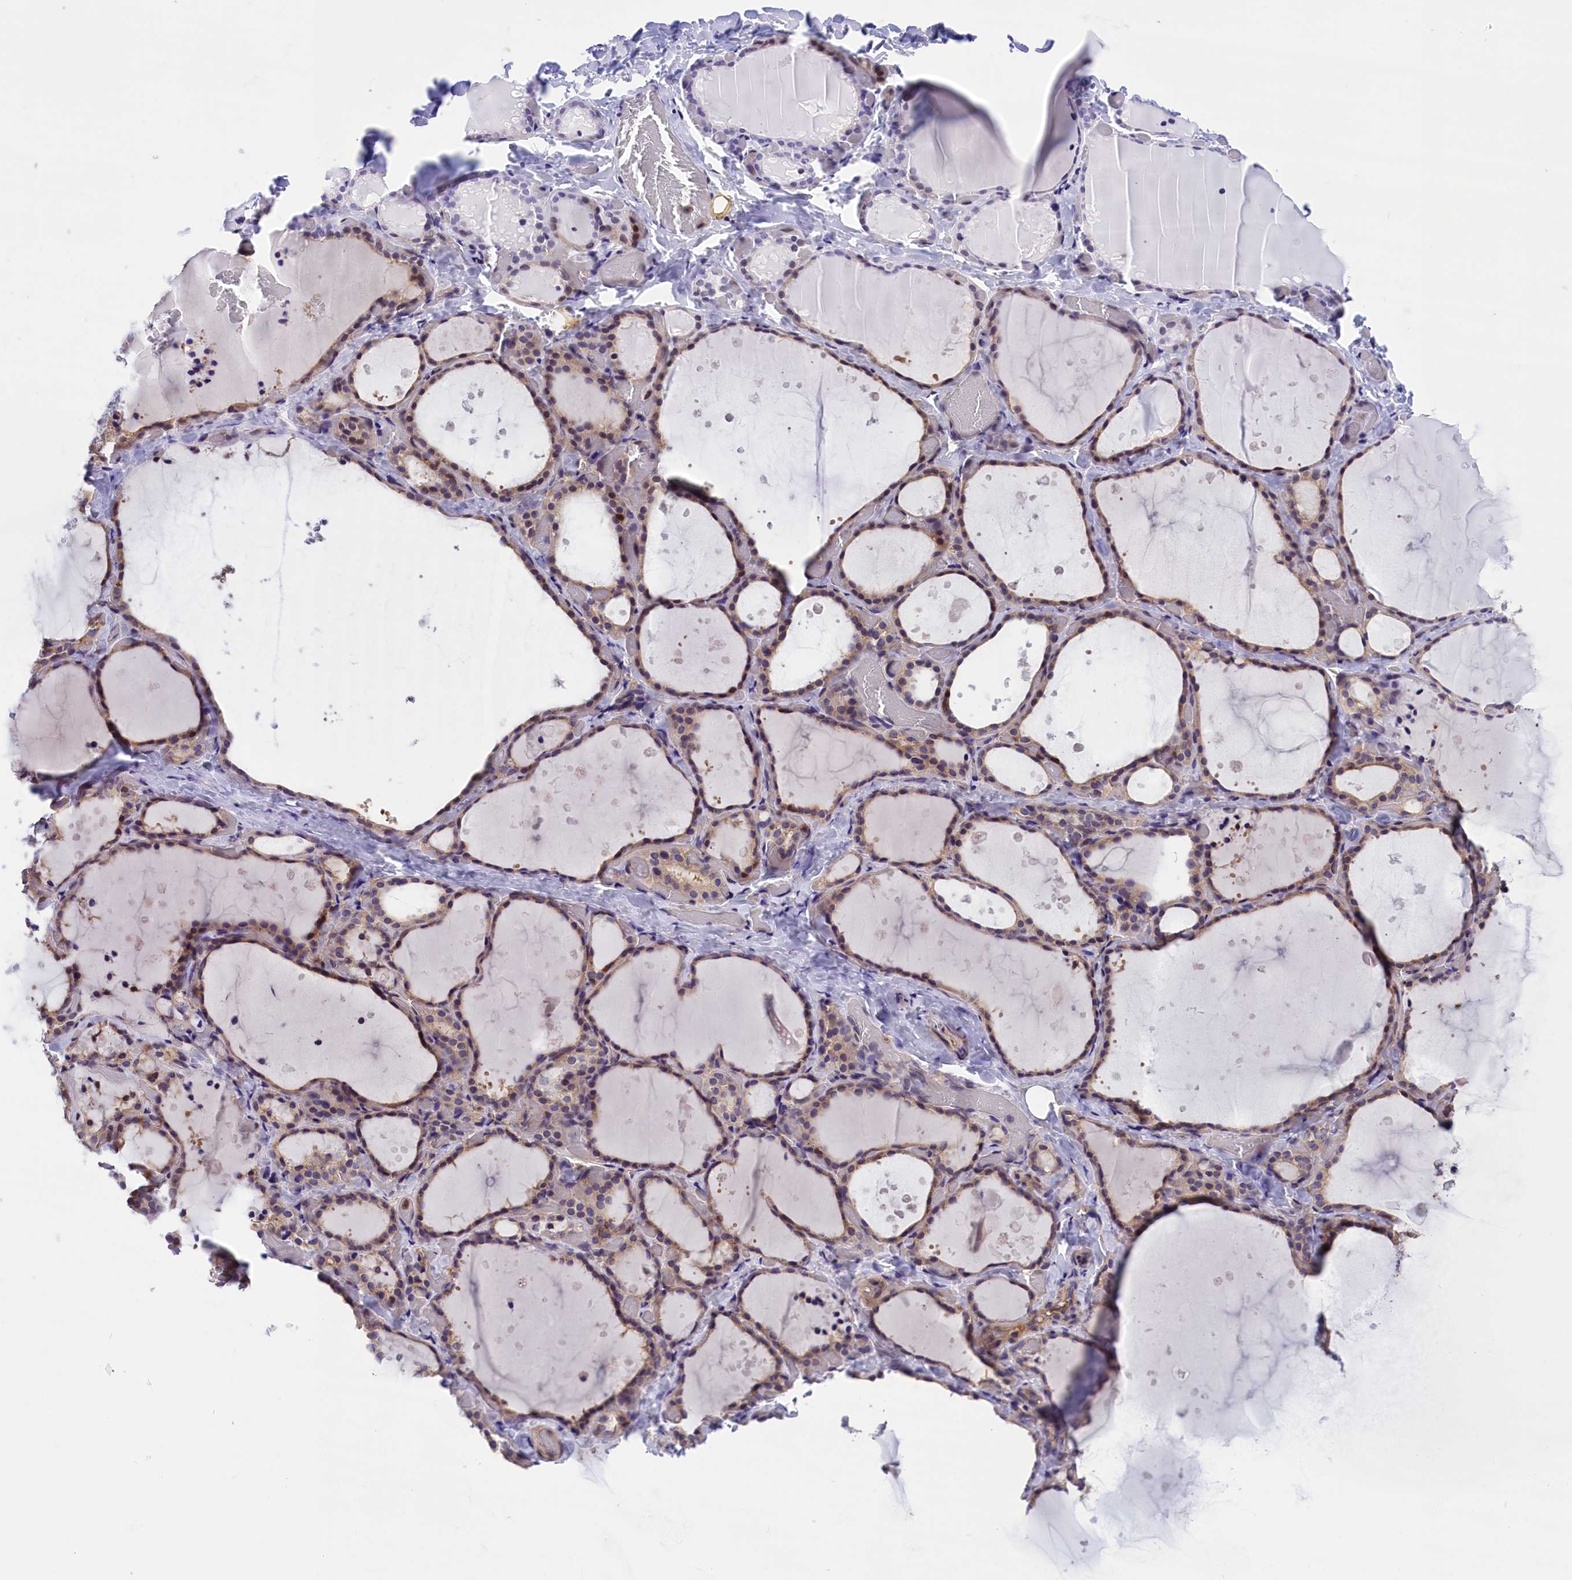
{"staining": {"intensity": "weak", "quantity": "25%-75%", "location": "cytoplasmic/membranous"}, "tissue": "thyroid gland", "cell_type": "Glandular cells", "image_type": "normal", "snomed": [{"axis": "morphology", "description": "Normal tissue, NOS"}, {"axis": "topography", "description": "Thyroid gland"}], "caption": "High-magnification brightfield microscopy of normal thyroid gland stained with DAB (brown) and counterstained with hematoxylin (blue). glandular cells exhibit weak cytoplasmic/membranous expression is seen in approximately25%-75% of cells.", "gene": "TBCB", "patient": {"sex": "female", "age": 44}}